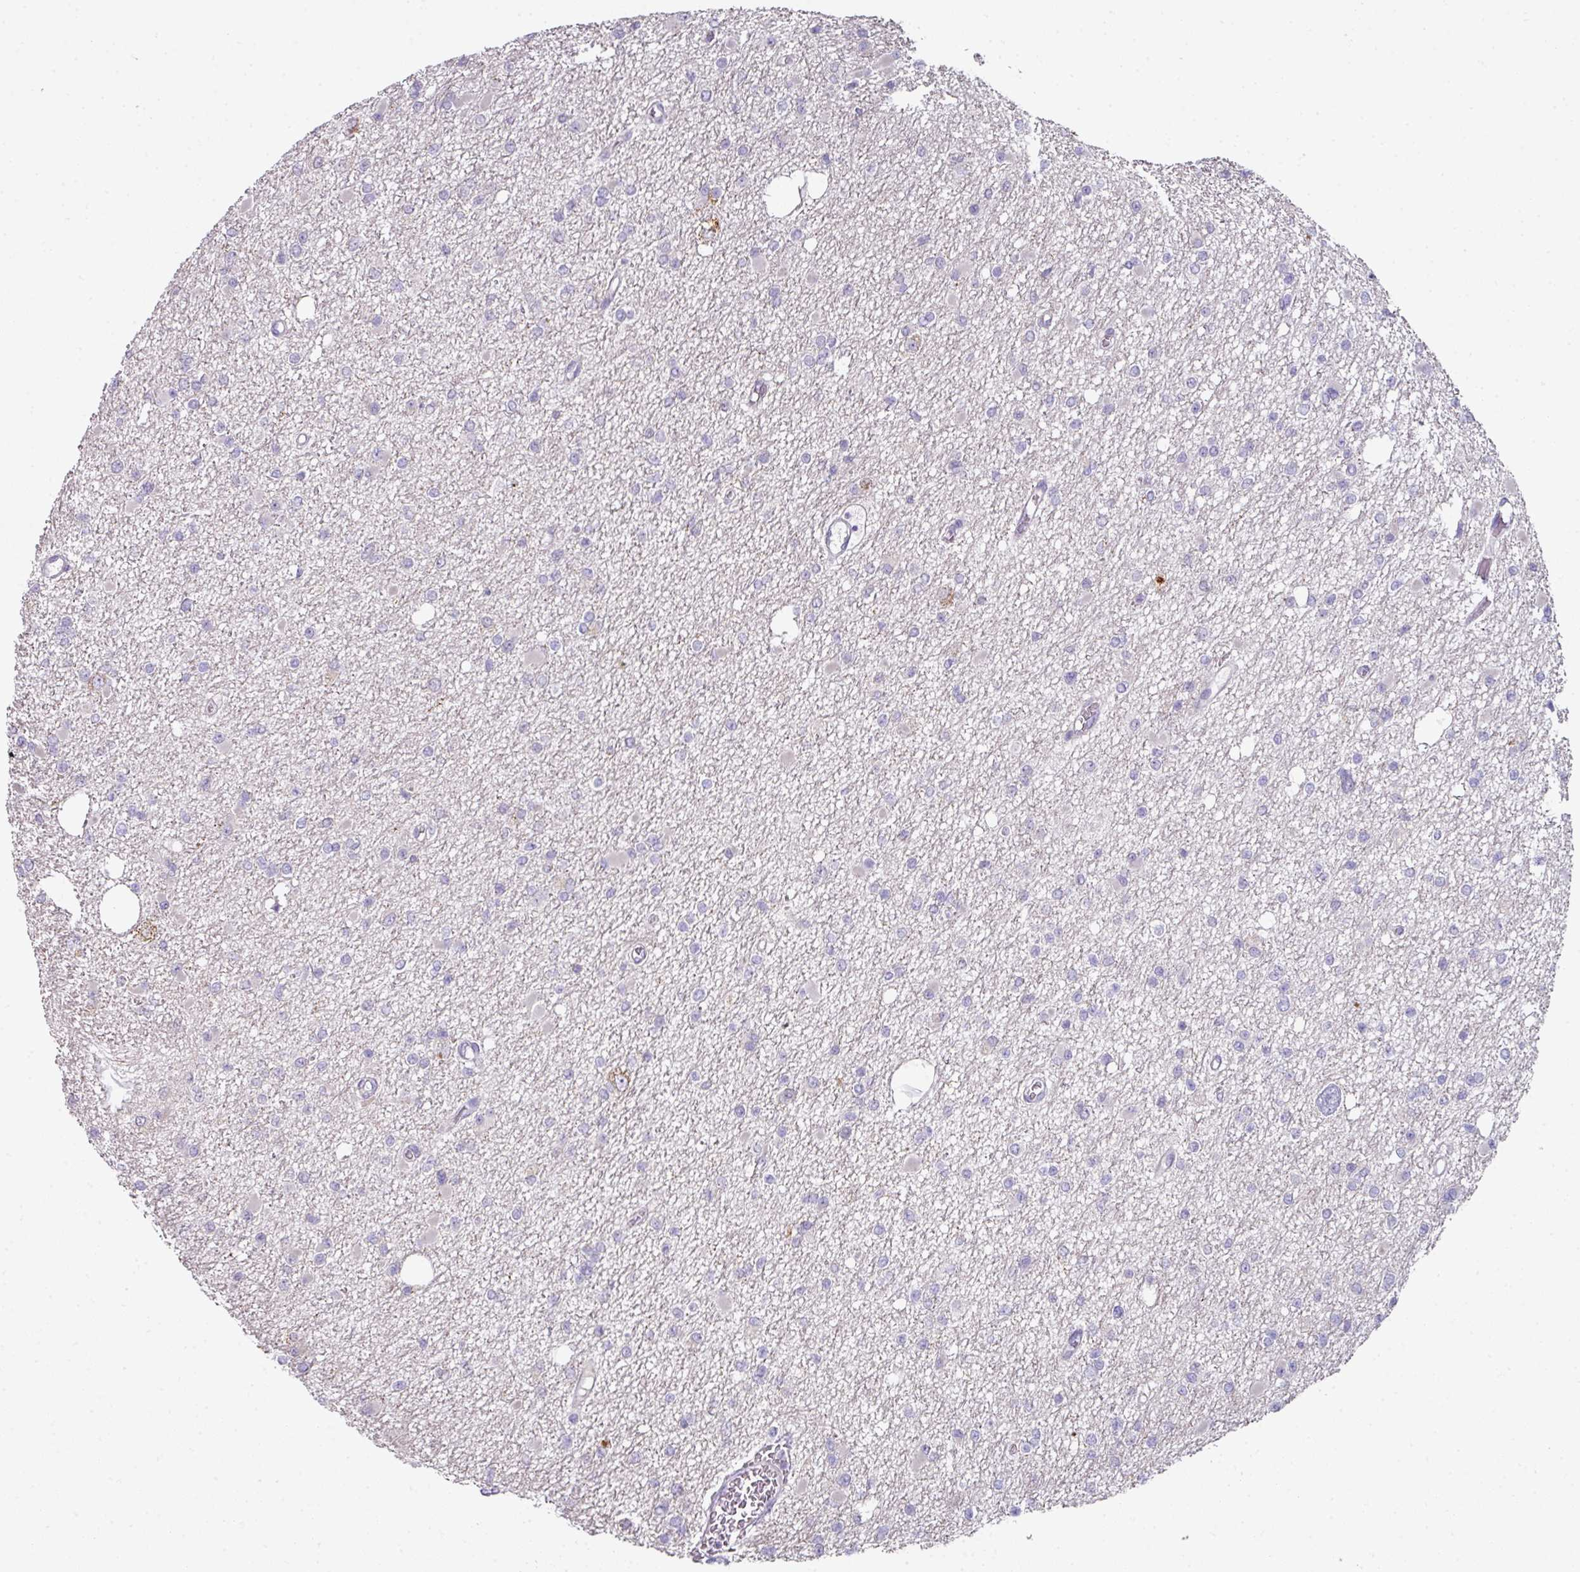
{"staining": {"intensity": "negative", "quantity": "none", "location": "none"}, "tissue": "glioma", "cell_type": "Tumor cells", "image_type": "cancer", "snomed": [{"axis": "morphology", "description": "Glioma, malignant, Low grade"}, {"axis": "topography", "description": "Brain"}], "caption": "Immunohistochemistry (IHC) photomicrograph of malignant glioma (low-grade) stained for a protein (brown), which displays no positivity in tumor cells.", "gene": "ANKRD18A", "patient": {"sex": "female", "age": 22}}